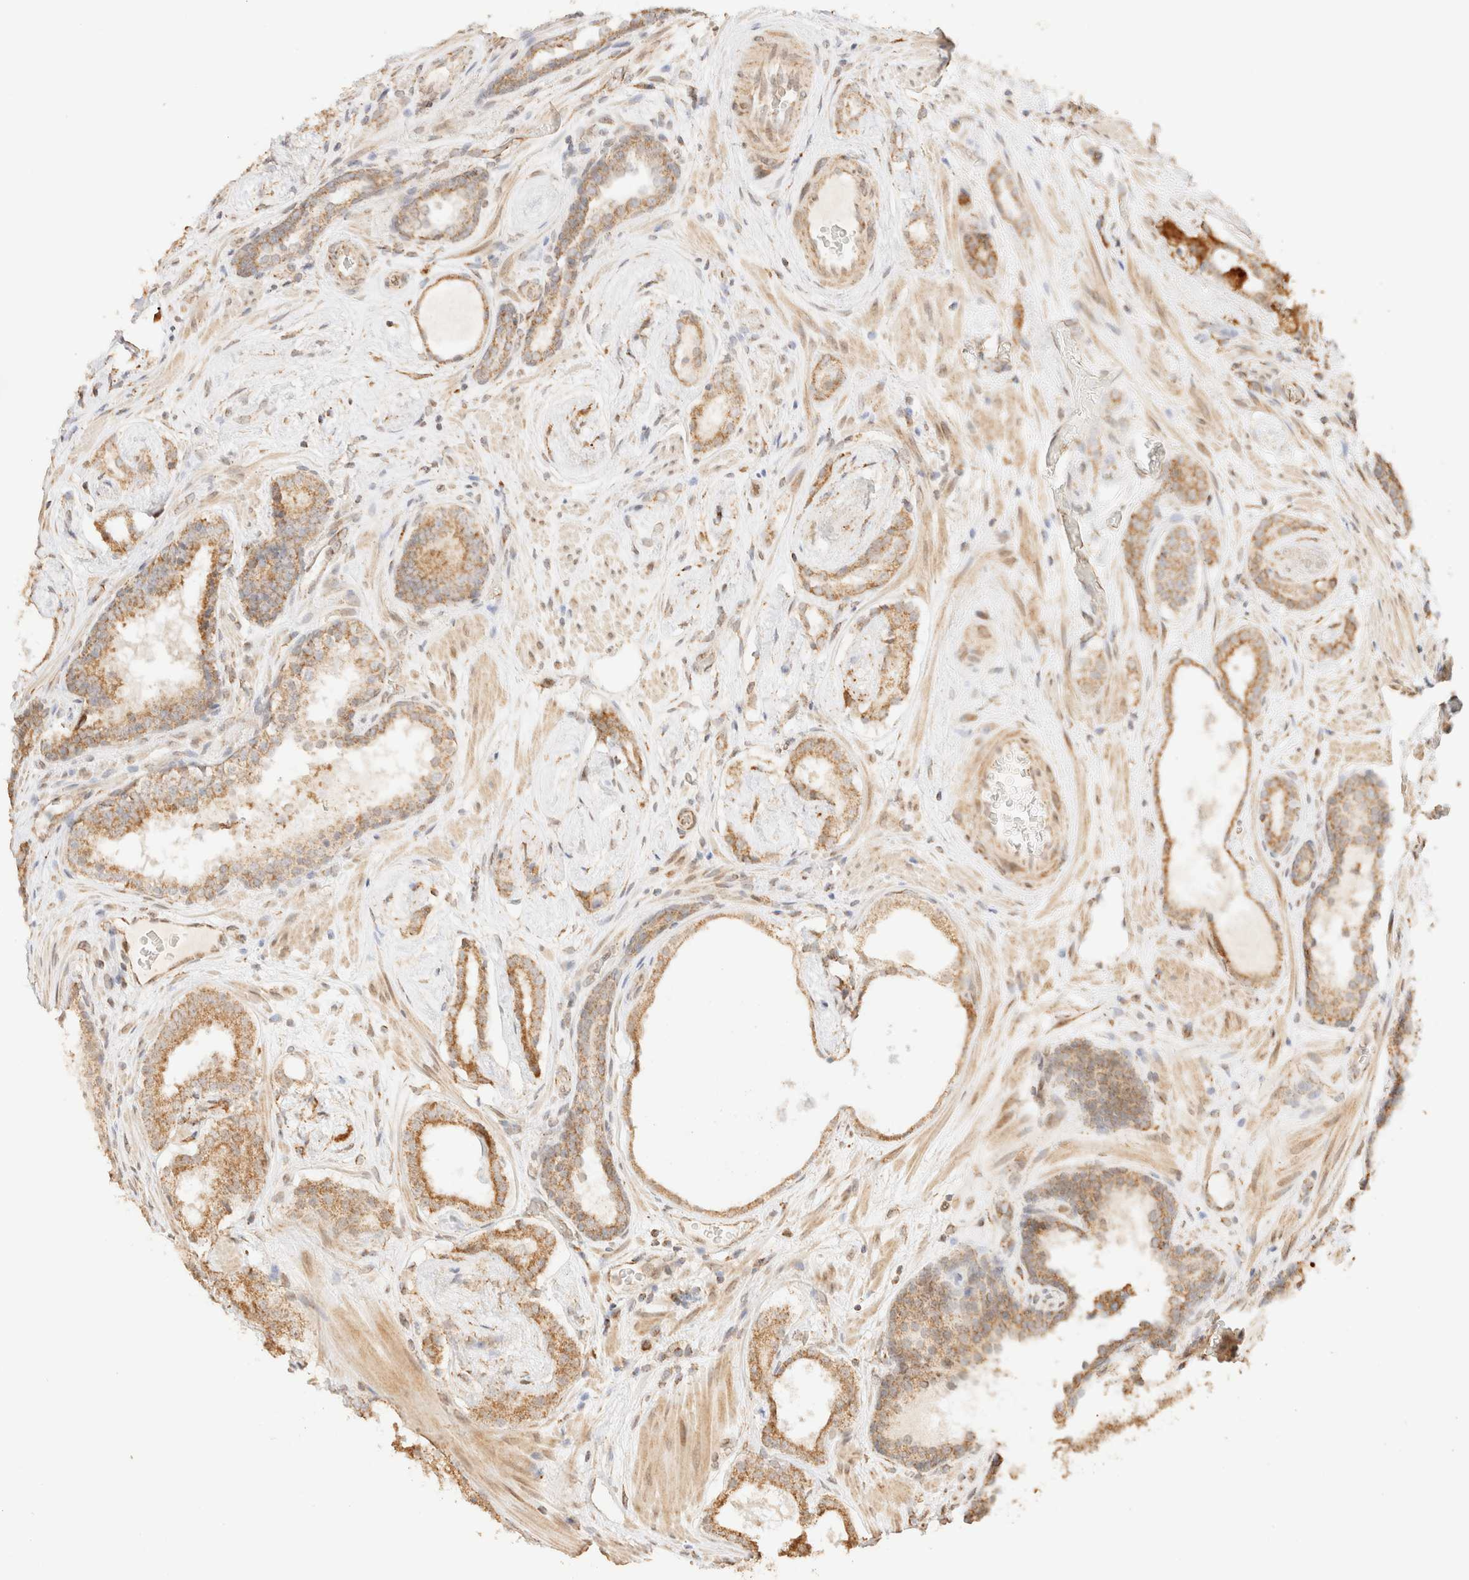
{"staining": {"intensity": "moderate", "quantity": ">75%", "location": "cytoplasmic/membranous"}, "tissue": "prostate cancer", "cell_type": "Tumor cells", "image_type": "cancer", "snomed": [{"axis": "morphology", "description": "Adenocarcinoma, High grade"}, {"axis": "topography", "description": "Prostate"}], "caption": "Tumor cells exhibit medium levels of moderate cytoplasmic/membranous expression in approximately >75% of cells in human prostate high-grade adenocarcinoma. The staining was performed using DAB to visualize the protein expression in brown, while the nuclei were stained in blue with hematoxylin (Magnification: 20x).", "gene": "TACO1", "patient": {"sex": "male", "age": 56}}